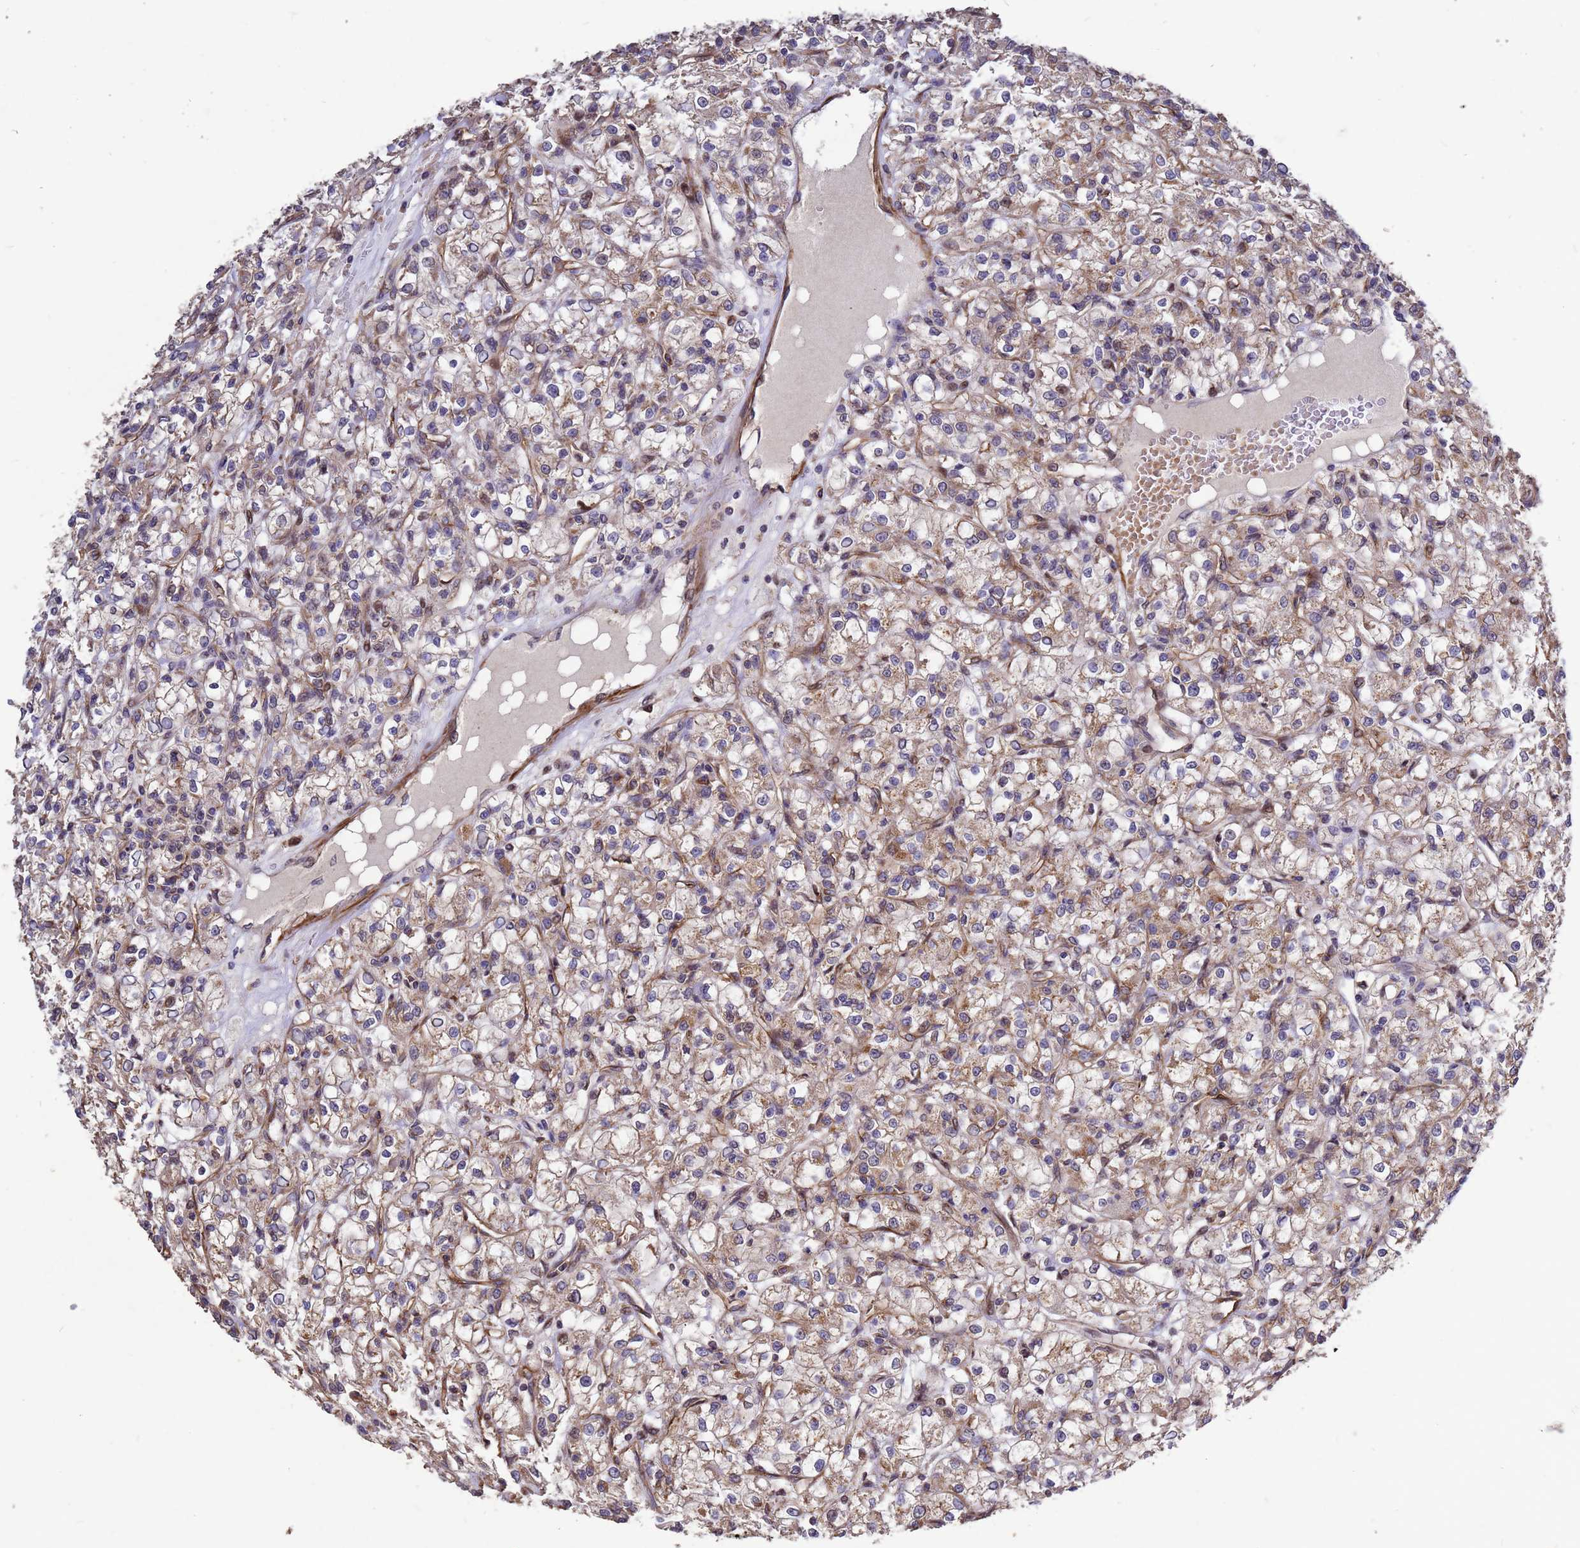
{"staining": {"intensity": "moderate", "quantity": ">75%", "location": "cytoplasmic/membranous"}, "tissue": "renal cancer", "cell_type": "Tumor cells", "image_type": "cancer", "snomed": [{"axis": "morphology", "description": "Adenocarcinoma, NOS"}, {"axis": "topography", "description": "Kidney"}], "caption": "A brown stain shows moderate cytoplasmic/membranous staining of a protein in renal adenocarcinoma tumor cells. The protein of interest is shown in brown color, while the nuclei are stained blue.", "gene": "RSPRY1", "patient": {"sex": "female", "age": 59}}